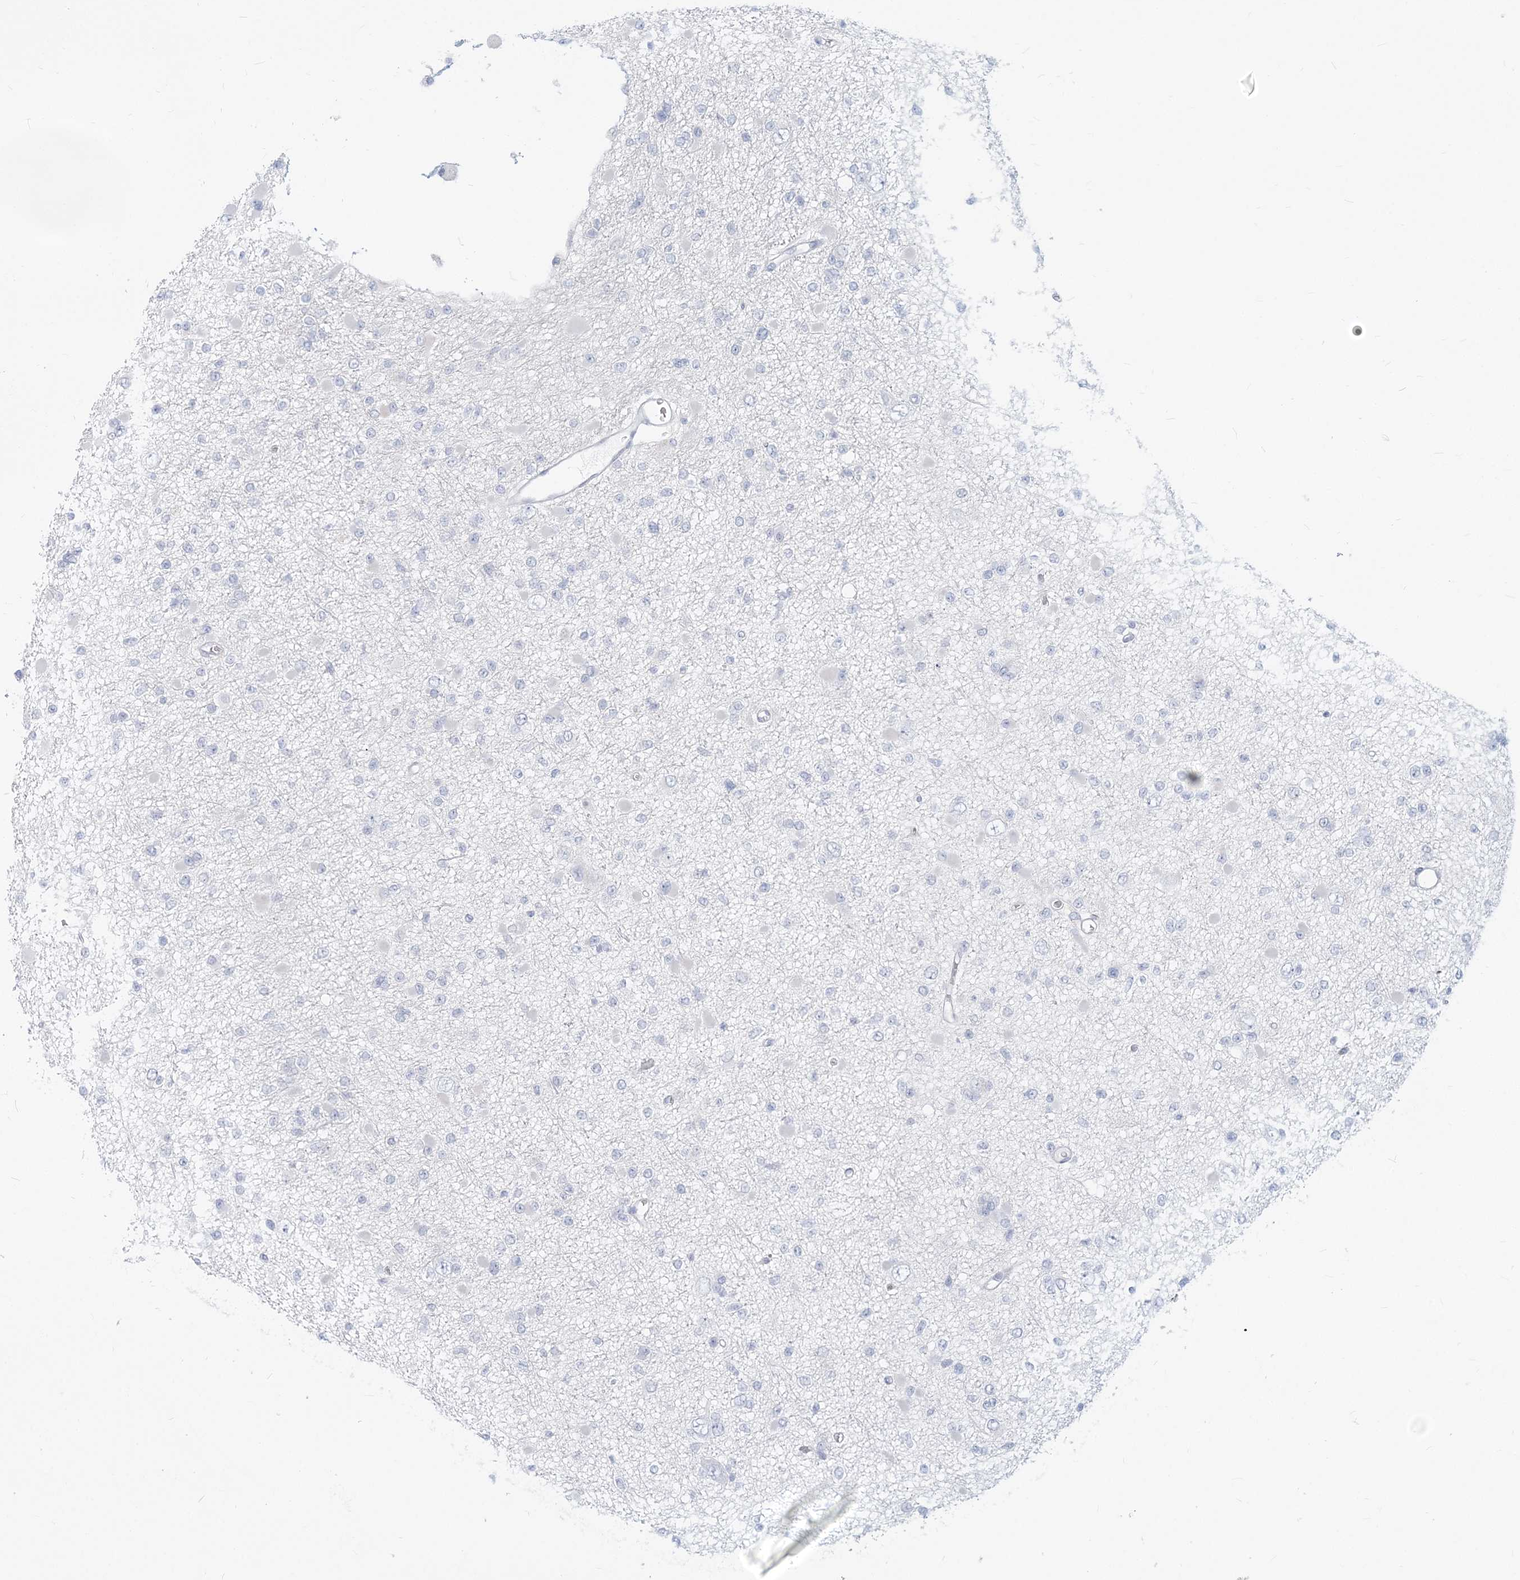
{"staining": {"intensity": "negative", "quantity": "none", "location": "none"}, "tissue": "glioma", "cell_type": "Tumor cells", "image_type": "cancer", "snomed": [{"axis": "morphology", "description": "Glioma, malignant, Low grade"}, {"axis": "topography", "description": "Brain"}], "caption": "High power microscopy micrograph of an IHC histopathology image of glioma, revealing no significant expression in tumor cells.", "gene": "GMPPA", "patient": {"sex": "female", "age": 22}}